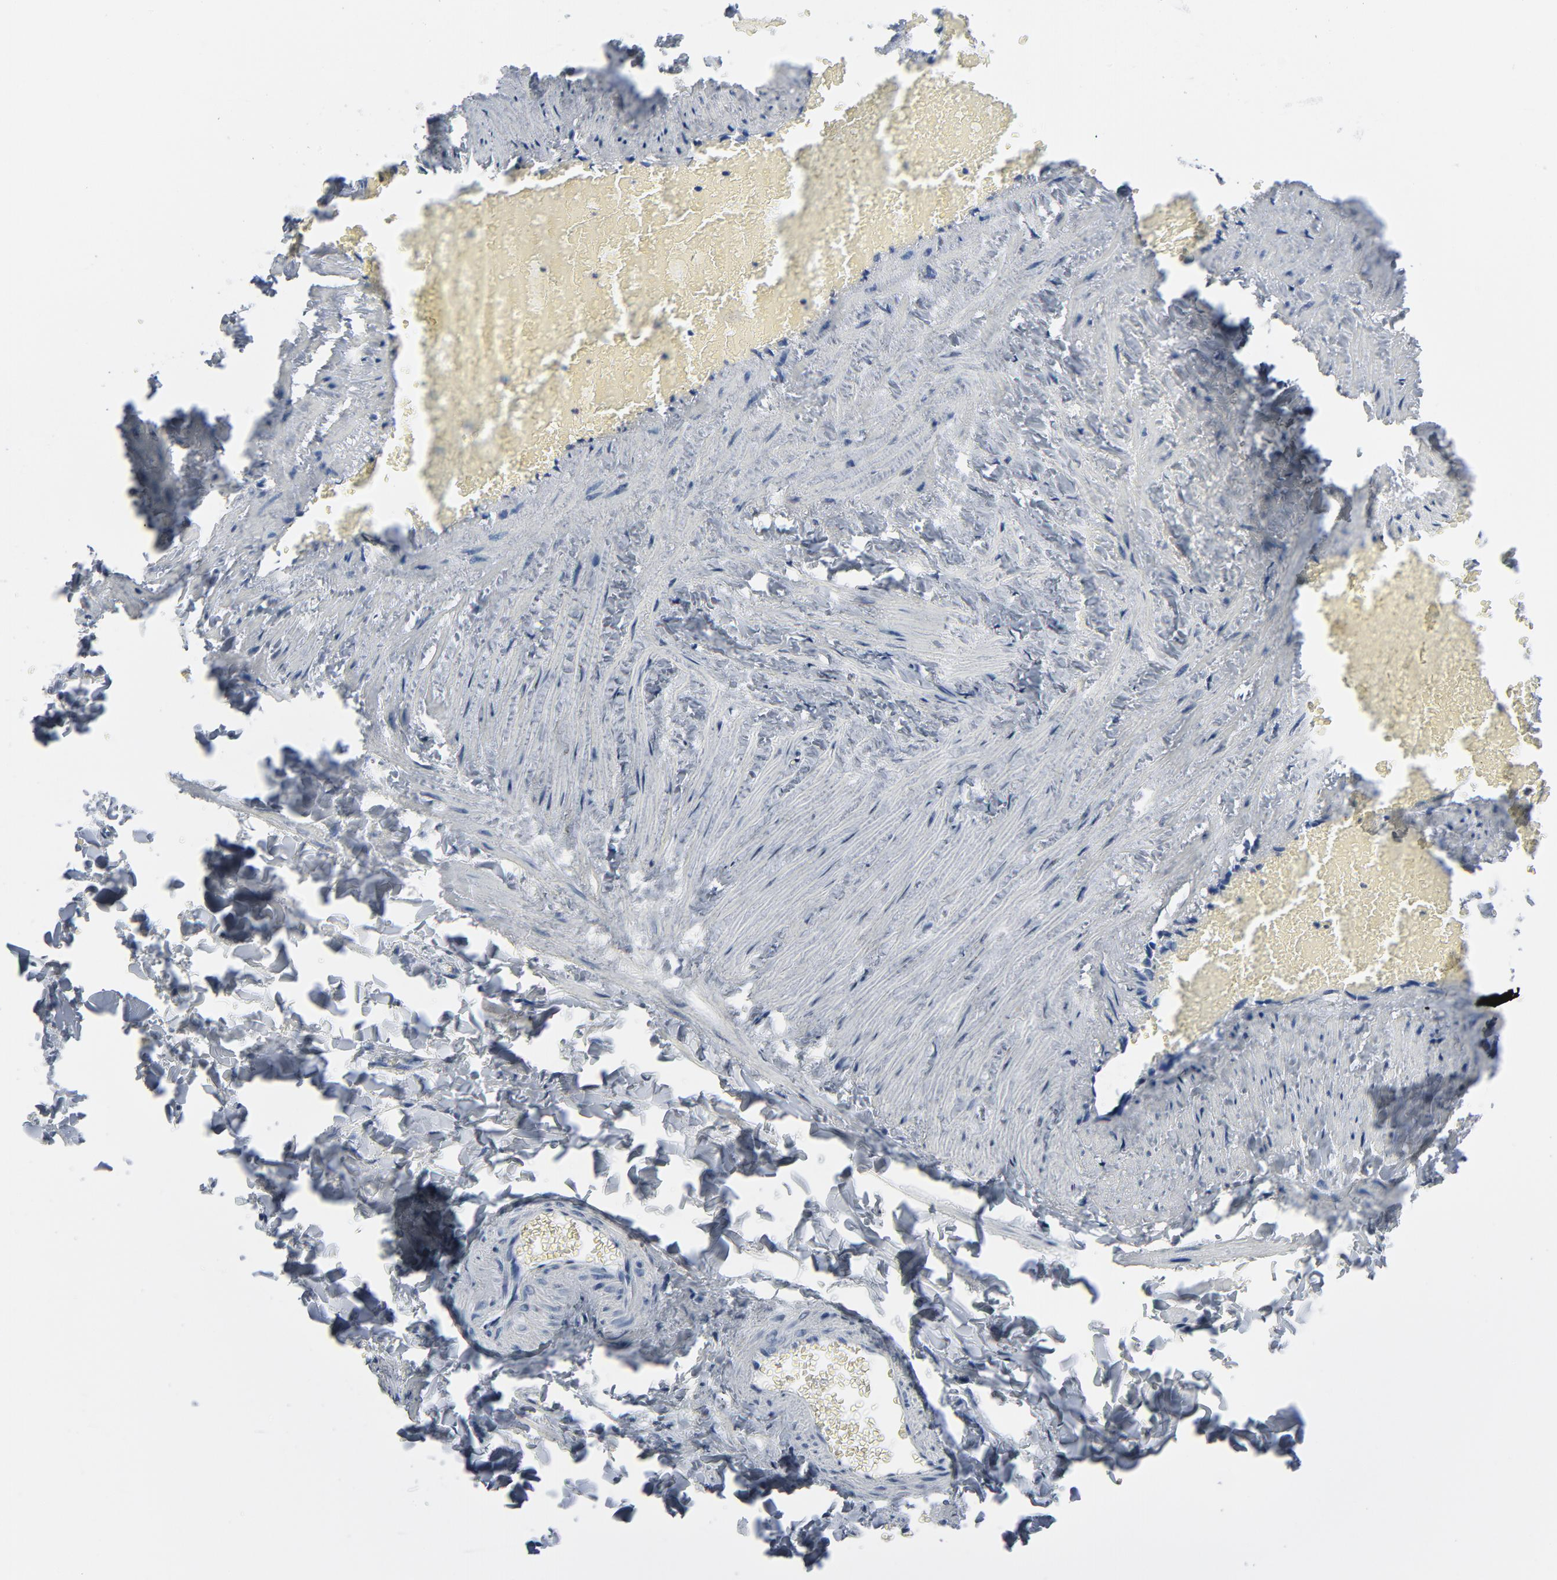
{"staining": {"intensity": "negative", "quantity": "none", "location": "none"}, "tissue": "adipose tissue", "cell_type": "Adipocytes", "image_type": "normal", "snomed": [{"axis": "morphology", "description": "Normal tissue, NOS"}, {"axis": "topography", "description": "Vascular tissue"}], "caption": "Adipose tissue stained for a protein using IHC shows no staining adipocytes.", "gene": "YIPF6", "patient": {"sex": "male", "age": 41}}